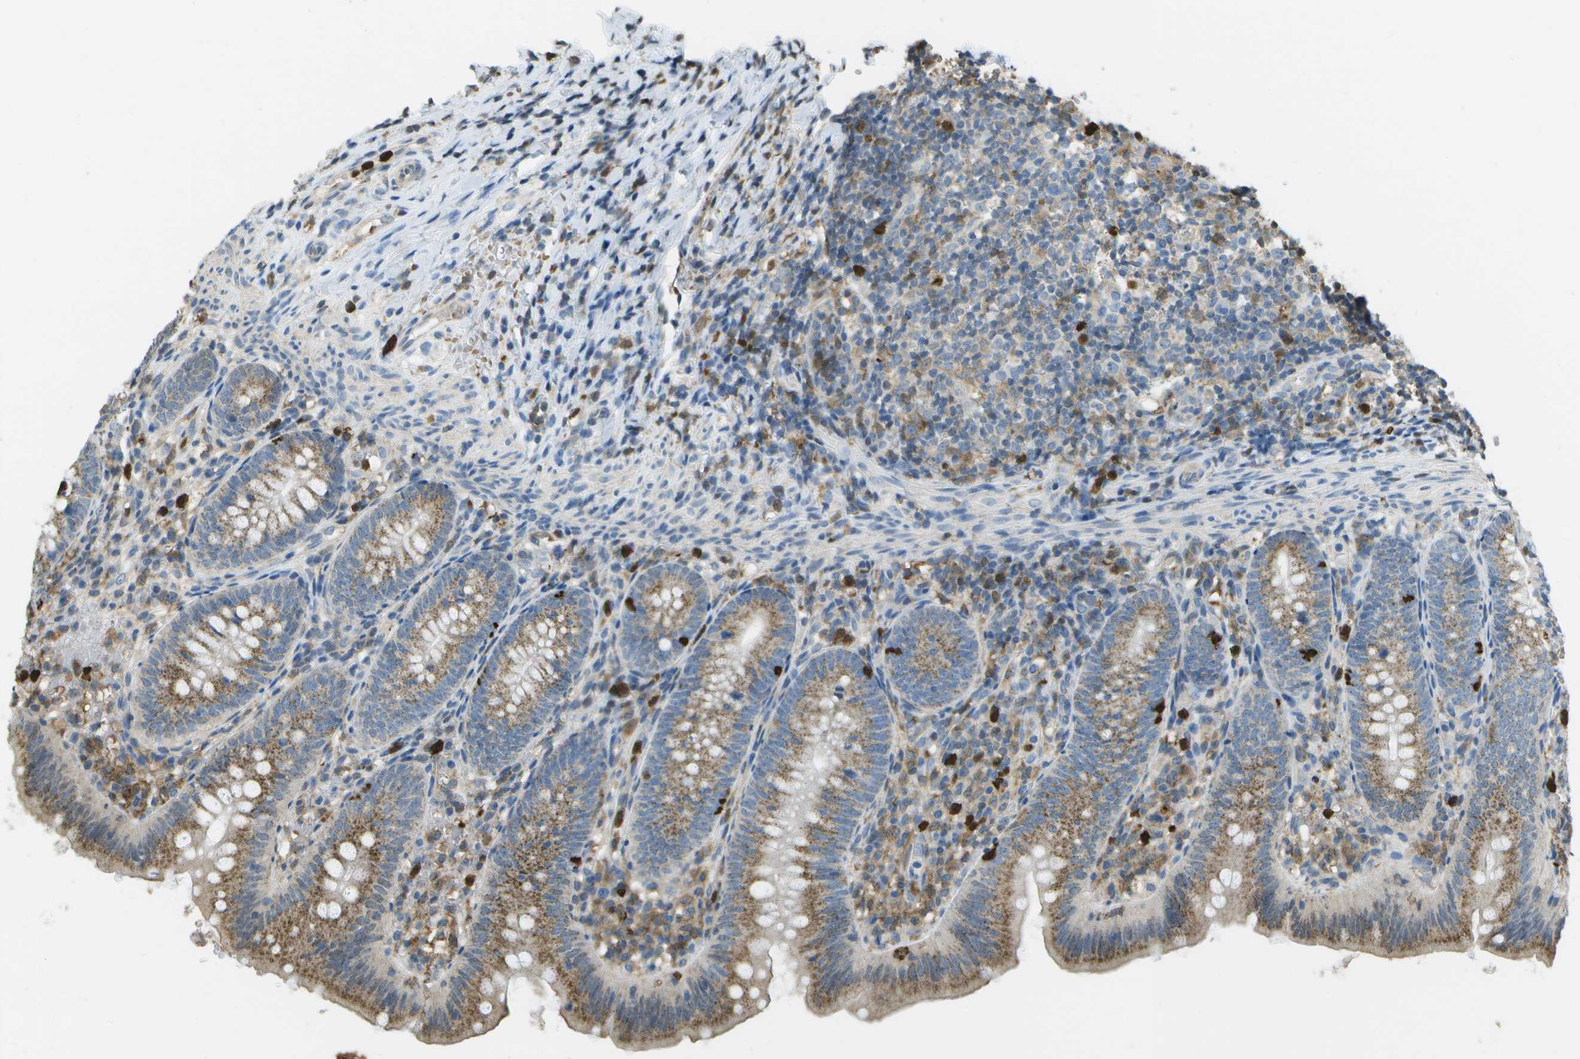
{"staining": {"intensity": "moderate", "quantity": ">75%", "location": "cytoplasmic/membranous"}, "tissue": "appendix", "cell_type": "Glandular cells", "image_type": "normal", "snomed": [{"axis": "morphology", "description": "Normal tissue, NOS"}, {"axis": "topography", "description": "Appendix"}], "caption": "This micrograph shows immunohistochemistry staining of benign appendix, with medium moderate cytoplasmic/membranous expression in about >75% of glandular cells.", "gene": "CACHD1", "patient": {"sex": "male", "age": 1}}